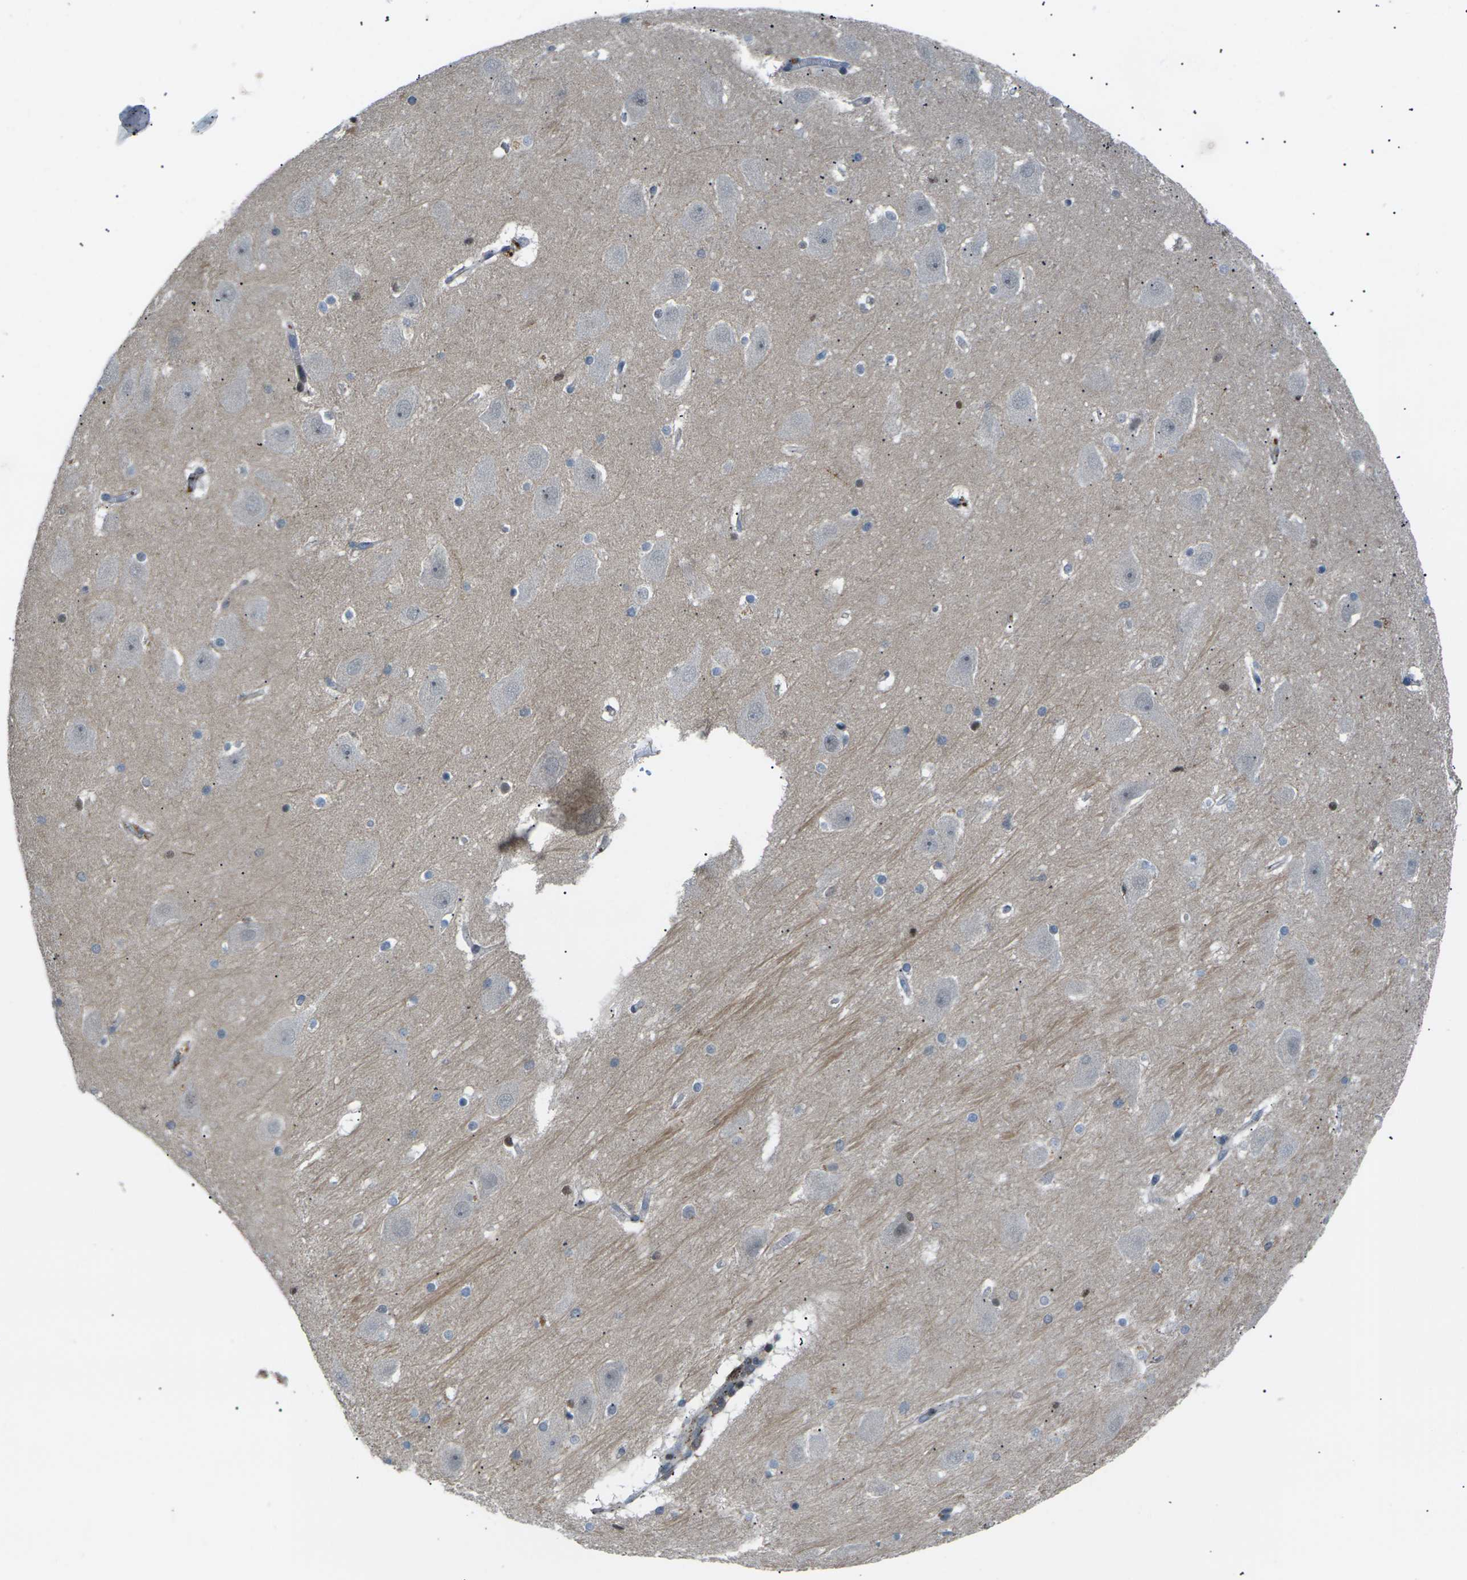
{"staining": {"intensity": "moderate", "quantity": "<25%", "location": "cytoplasmic/membranous"}, "tissue": "hippocampus", "cell_type": "Glial cells", "image_type": "normal", "snomed": [{"axis": "morphology", "description": "Normal tissue, NOS"}, {"axis": "topography", "description": "Hippocampus"}], "caption": "About <25% of glial cells in benign human hippocampus display moderate cytoplasmic/membranous protein staining as visualized by brown immunohistochemical staining.", "gene": "RPS6KA3", "patient": {"sex": "male", "age": 45}}